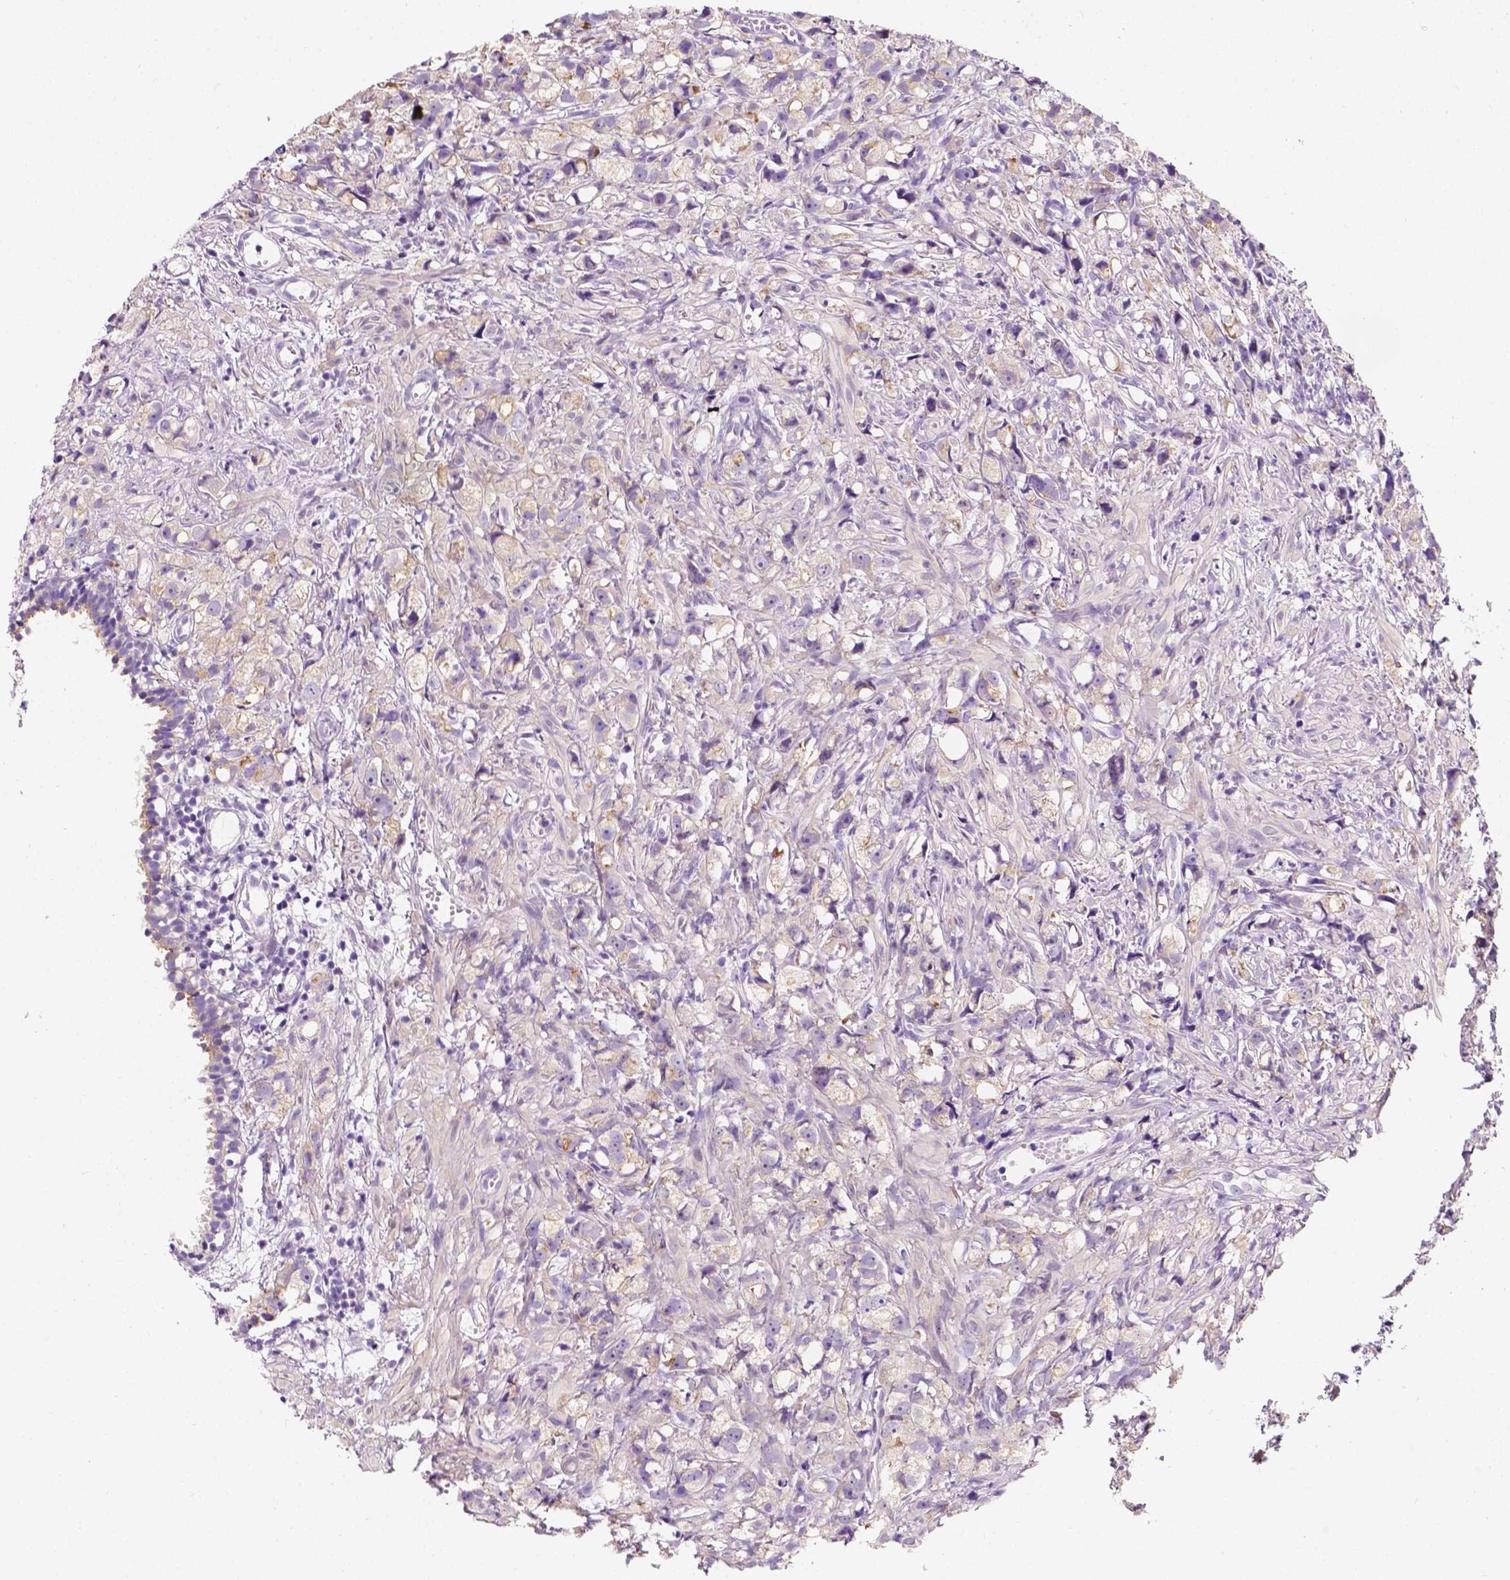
{"staining": {"intensity": "negative", "quantity": "none", "location": "none"}, "tissue": "prostate cancer", "cell_type": "Tumor cells", "image_type": "cancer", "snomed": [{"axis": "morphology", "description": "Adenocarcinoma, High grade"}, {"axis": "topography", "description": "Prostate"}], "caption": "A photomicrograph of prostate cancer stained for a protein reveals no brown staining in tumor cells. (DAB IHC with hematoxylin counter stain).", "gene": "SIRT2", "patient": {"sex": "male", "age": 75}}